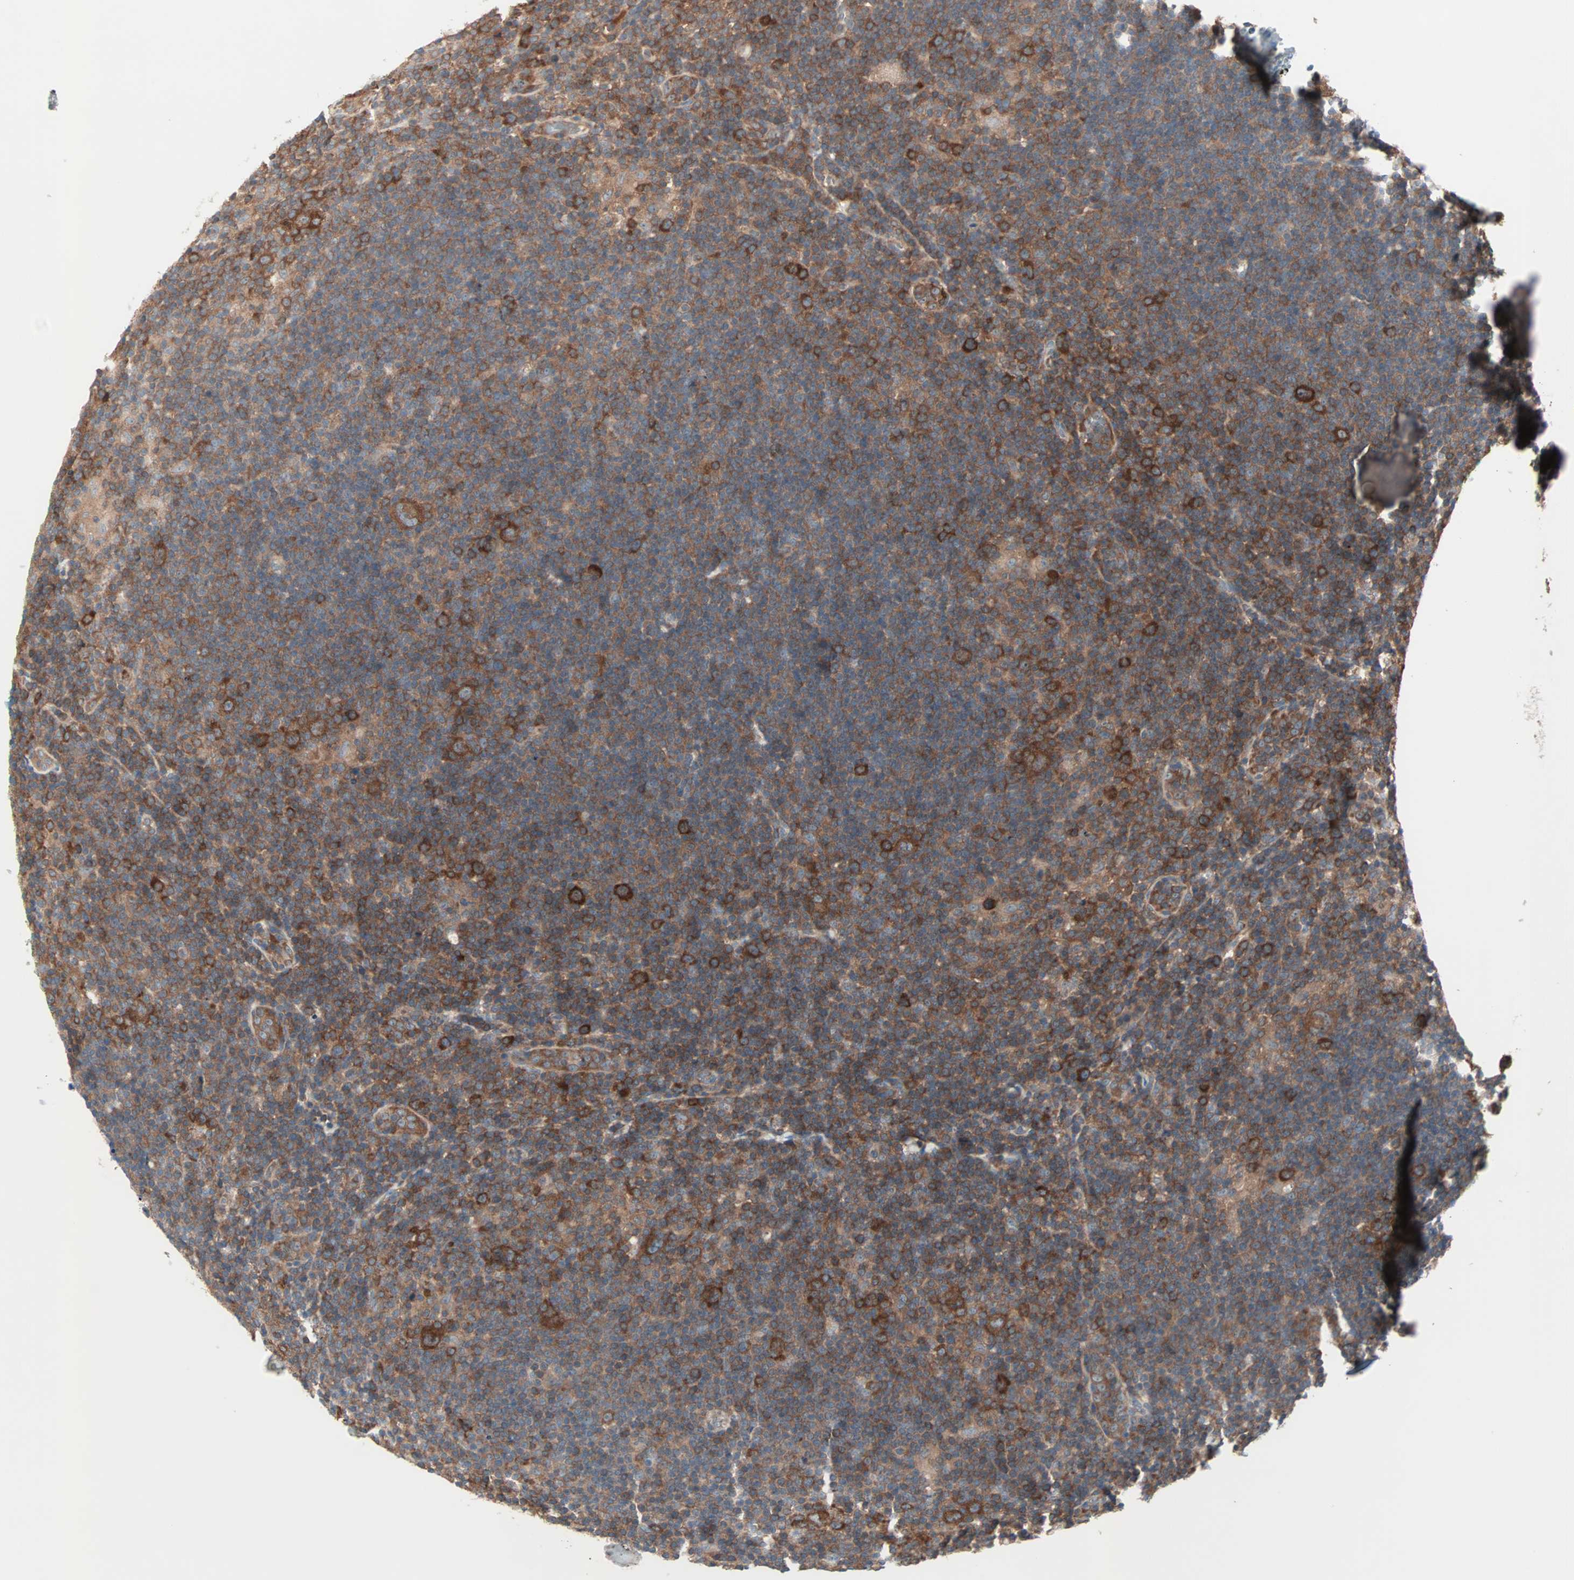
{"staining": {"intensity": "strong", "quantity": ">75%", "location": "cytoplasmic/membranous"}, "tissue": "lymphoma", "cell_type": "Tumor cells", "image_type": "cancer", "snomed": [{"axis": "morphology", "description": "Hodgkin's disease, NOS"}, {"axis": "topography", "description": "Lymph node"}], "caption": "This photomicrograph shows Hodgkin's disease stained with IHC to label a protein in brown. The cytoplasmic/membranous of tumor cells show strong positivity for the protein. Nuclei are counter-stained blue.", "gene": "CAD", "patient": {"sex": "female", "age": 57}}